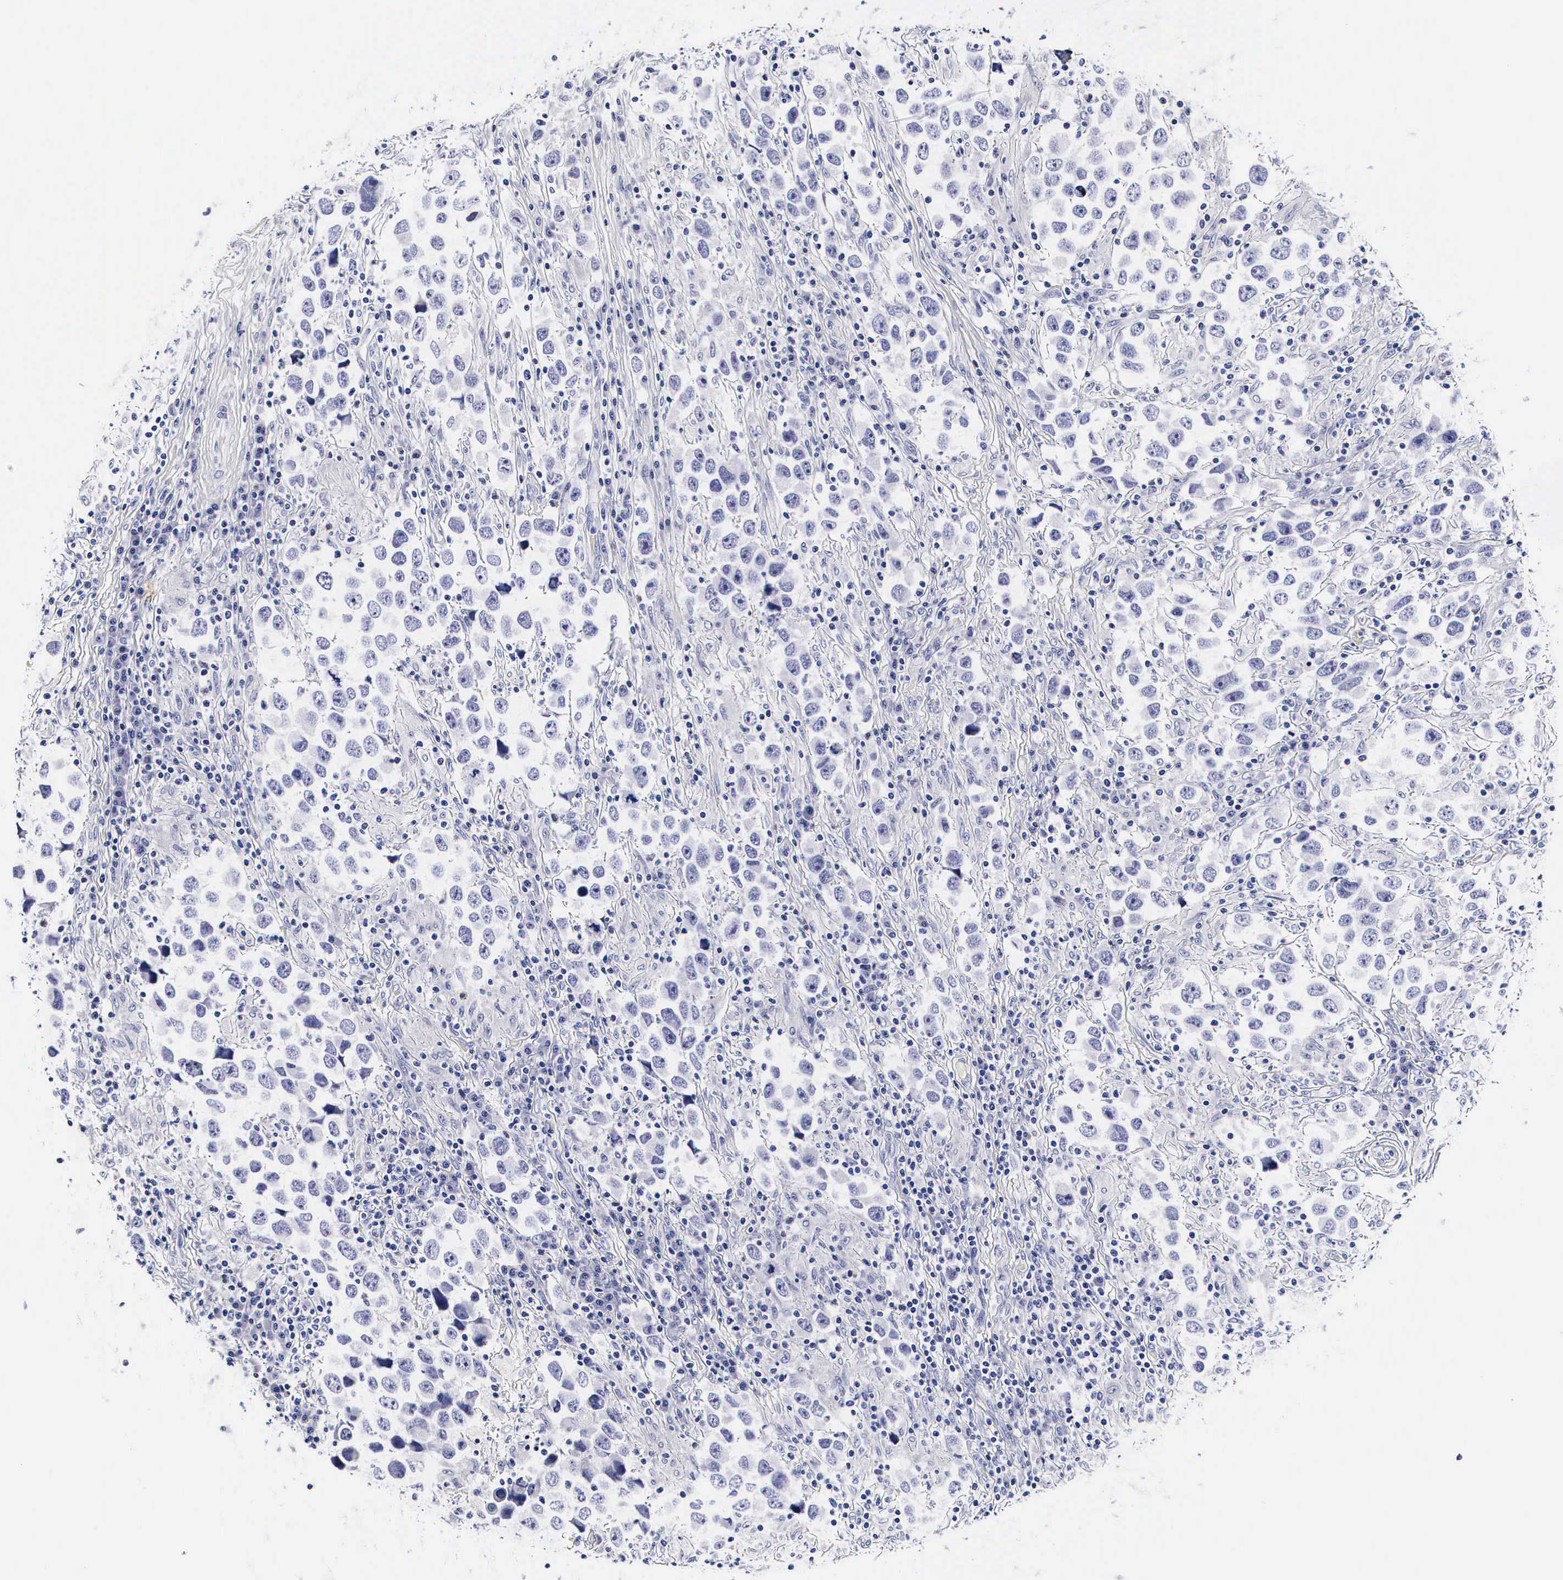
{"staining": {"intensity": "negative", "quantity": "none", "location": "none"}, "tissue": "testis cancer", "cell_type": "Tumor cells", "image_type": "cancer", "snomed": [{"axis": "morphology", "description": "Carcinoma, Embryonal, NOS"}, {"axis": "topography", "description": "Testis"}], "caption": "The image exhibits no significant positivity in tumor cells of embryonal carcinoma (testis).", "gene": "RNASE6", "patient": {"sex": "male", "age": 21}}